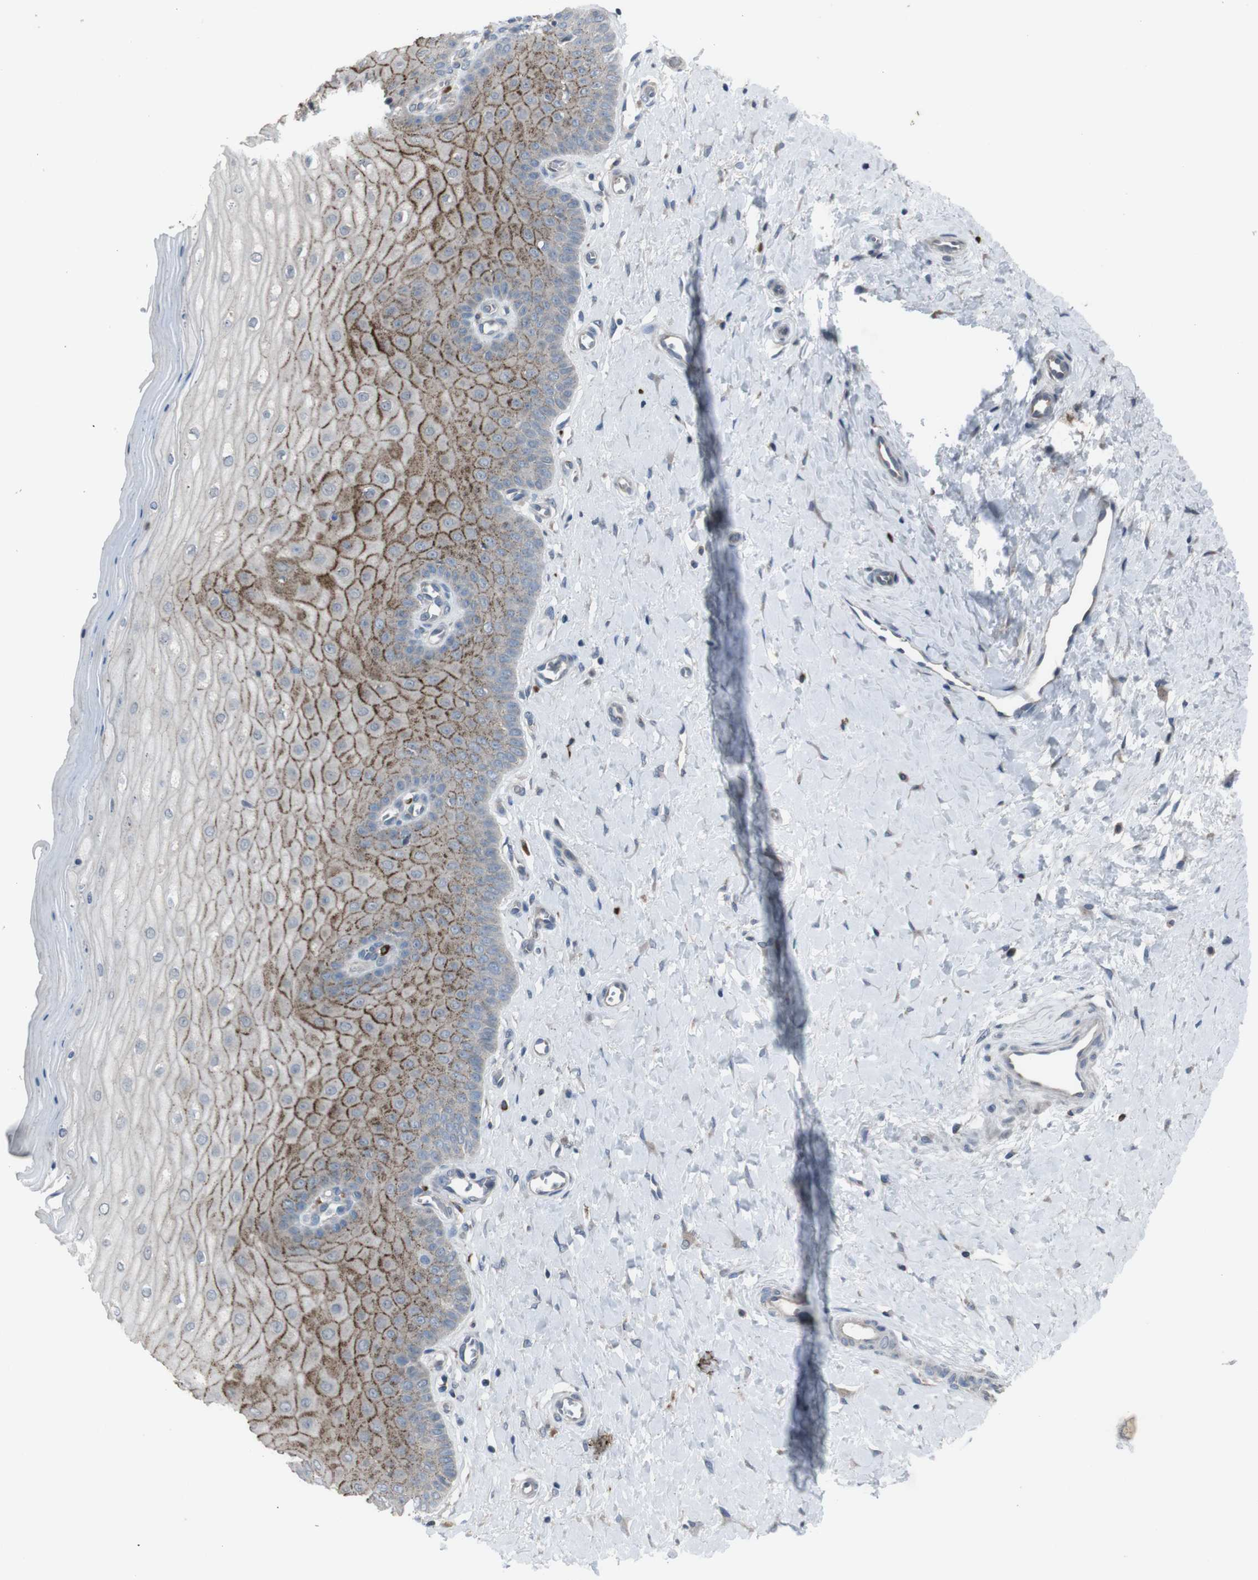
{"staining": {"intensity": "weak", "quantity": "25%-75%", "location": "cytoplasmic/membranous"}, "tissue": "cervix", "cell_type": "Glandular cells", "image_type": "normal", "snomed": [{"axis": "morphology", "description": "Normal tissue, NOS"}, {"axis": "topography", "description": "Cervix"}], "caption": "Weak cytoplasmic/membranous staining is appreciated in about 25%-75% of glandular cells in normal cervix. (IHC, brightfield microscopy, high magnification).", "gene": "EFNA5", "patient": {"sex": "female", "age": 55}}